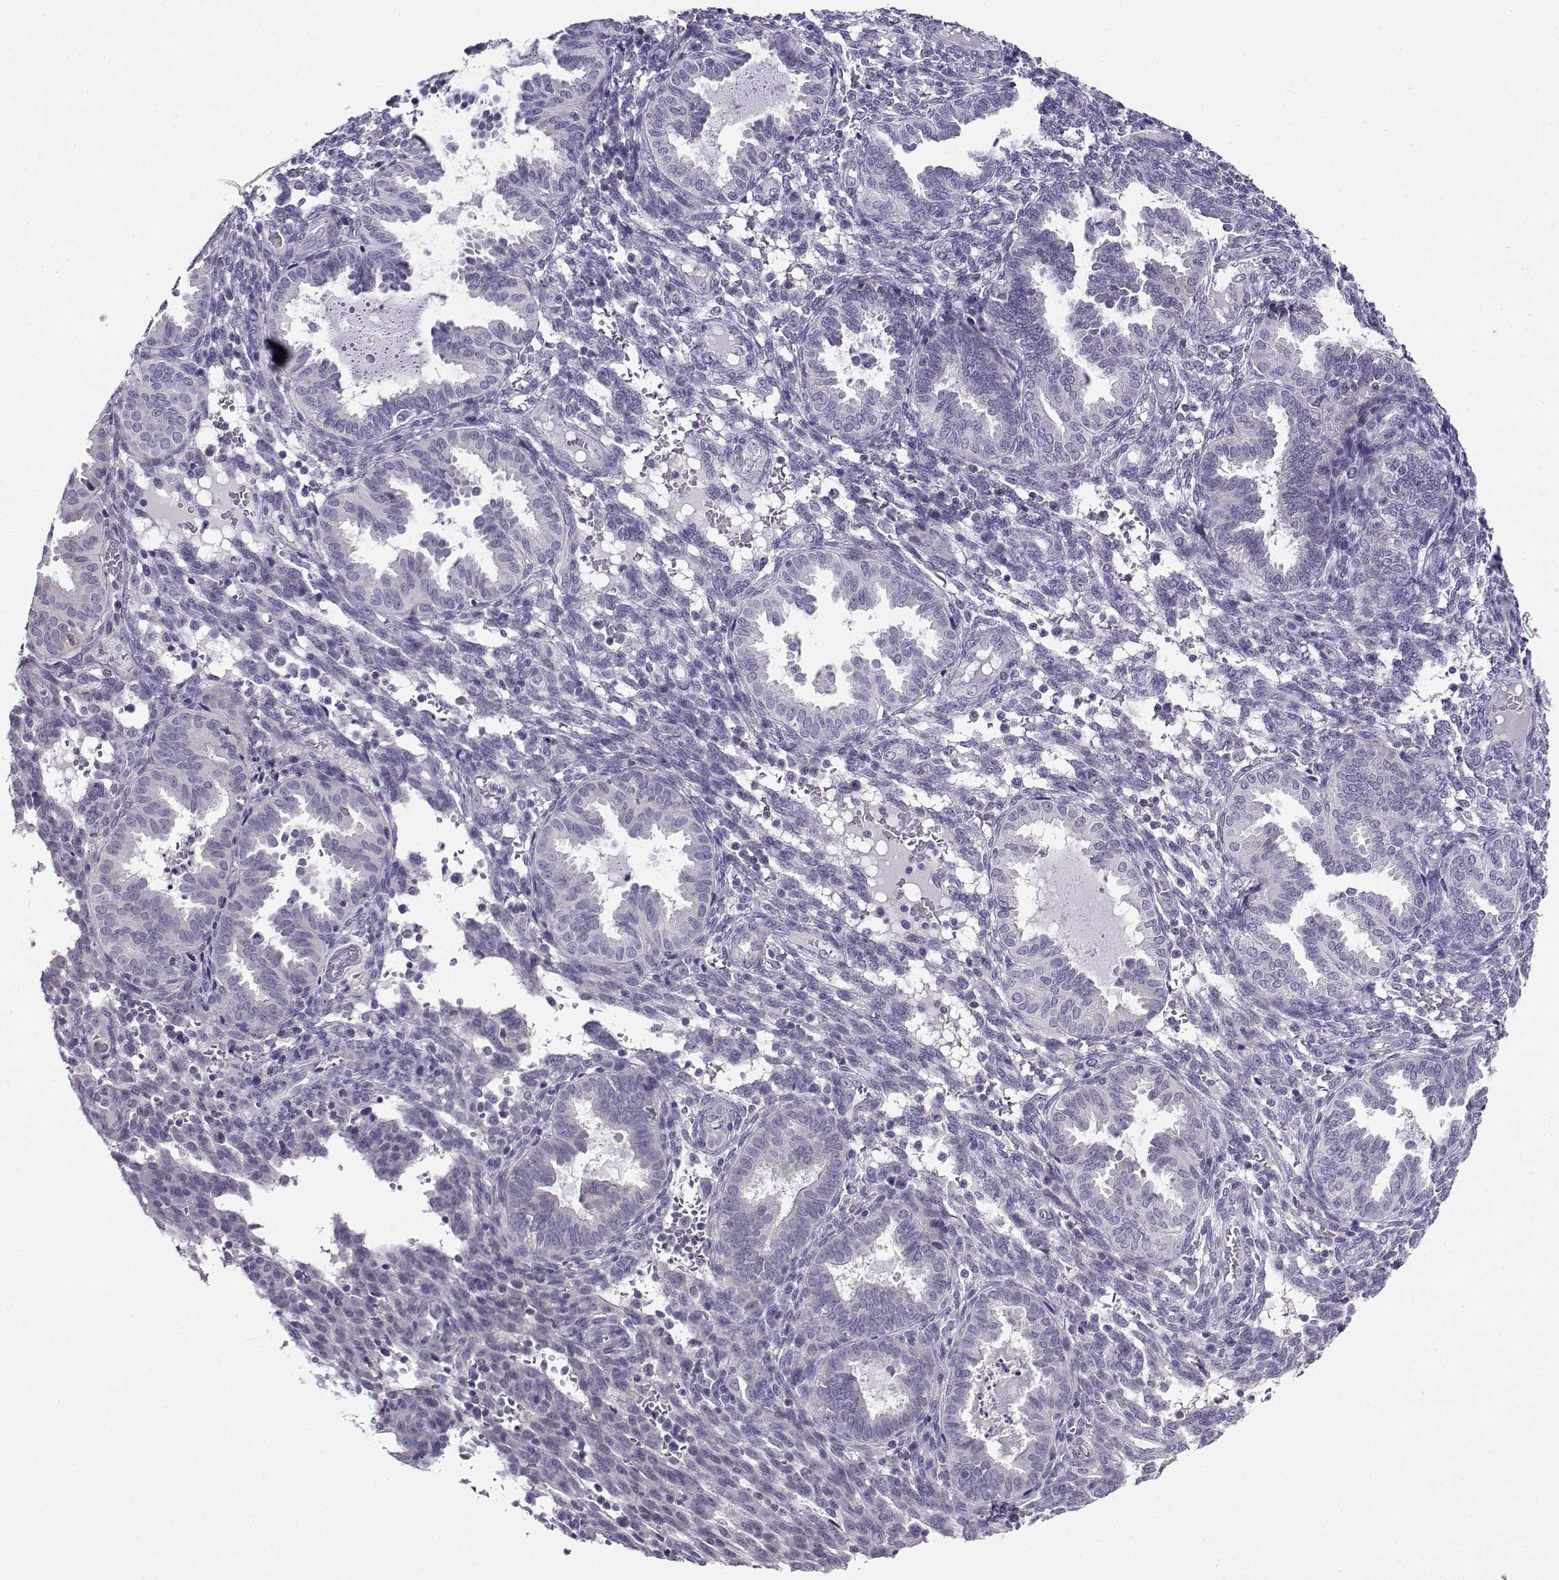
{"staining": {"intensity": "negative", "quantity": "none", "location": "none"}, "tissue": "endometrium", "cell_type": "Cells in endometrial stroma", "image_type": "normal", "snomed": [{"axis": "morphology", "description": "Normal tissue, NOS"}, {"axis": "topography", "description": "Endometrium"}], "caption": "The image demonstrates no staining of cells in endometrial stroma in normal endometrium. (Stains: DAB (3,3'-diaminobenzidine) immunohistochemistry (IHC) with hematoxylin counter stain, Microscopy: brightfield microscopy at high magnification).", "gene": "FEZF1", "patient": {"sex": "female", "age": 42}}